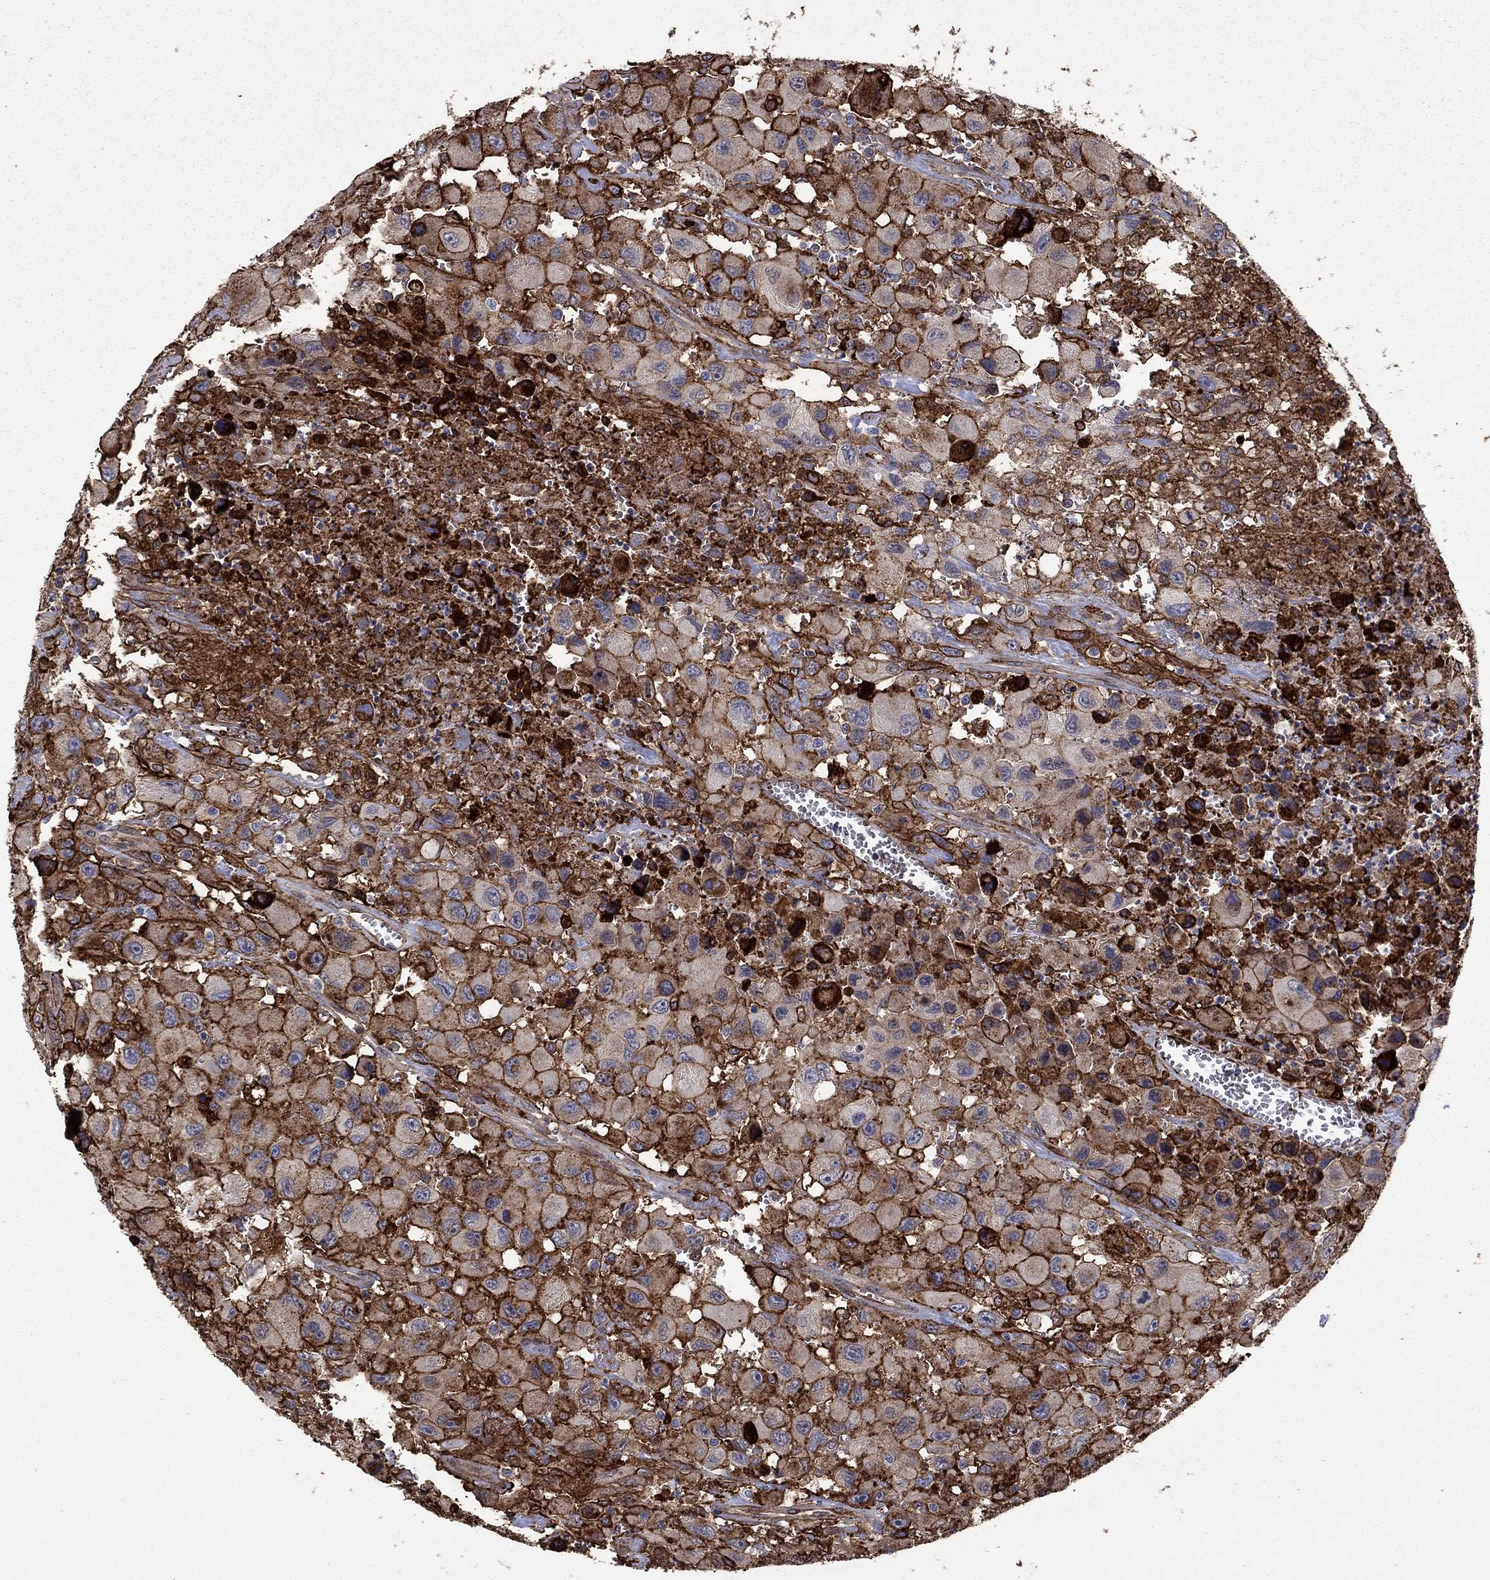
{"staining": {"intensity": "strong", "quantity": "25%-75%", "location": "cytoplasmic/membranous"}, "tissue": "head and neck cancer", "cell_type": "Tumor cells", "image_type": "cancer", "snomed": [{"axis": "morphology", "description": "Squamous cell carcinoma, NOS"}, {"axis": "morphology", "description": "Squamous cell carcinoma, metastatic, NOS"}, {"axis": "topography", "description": "Oral tissue"}, {"axis": "topography", "description": "Head-Neck"}], "caption": "Head and neck squamous cell carcinoma stained with a protein marker demonstrates strong staining in tumor cells.", "gene": "PLAU", "patient": {"sex": "female", "age": 85}}